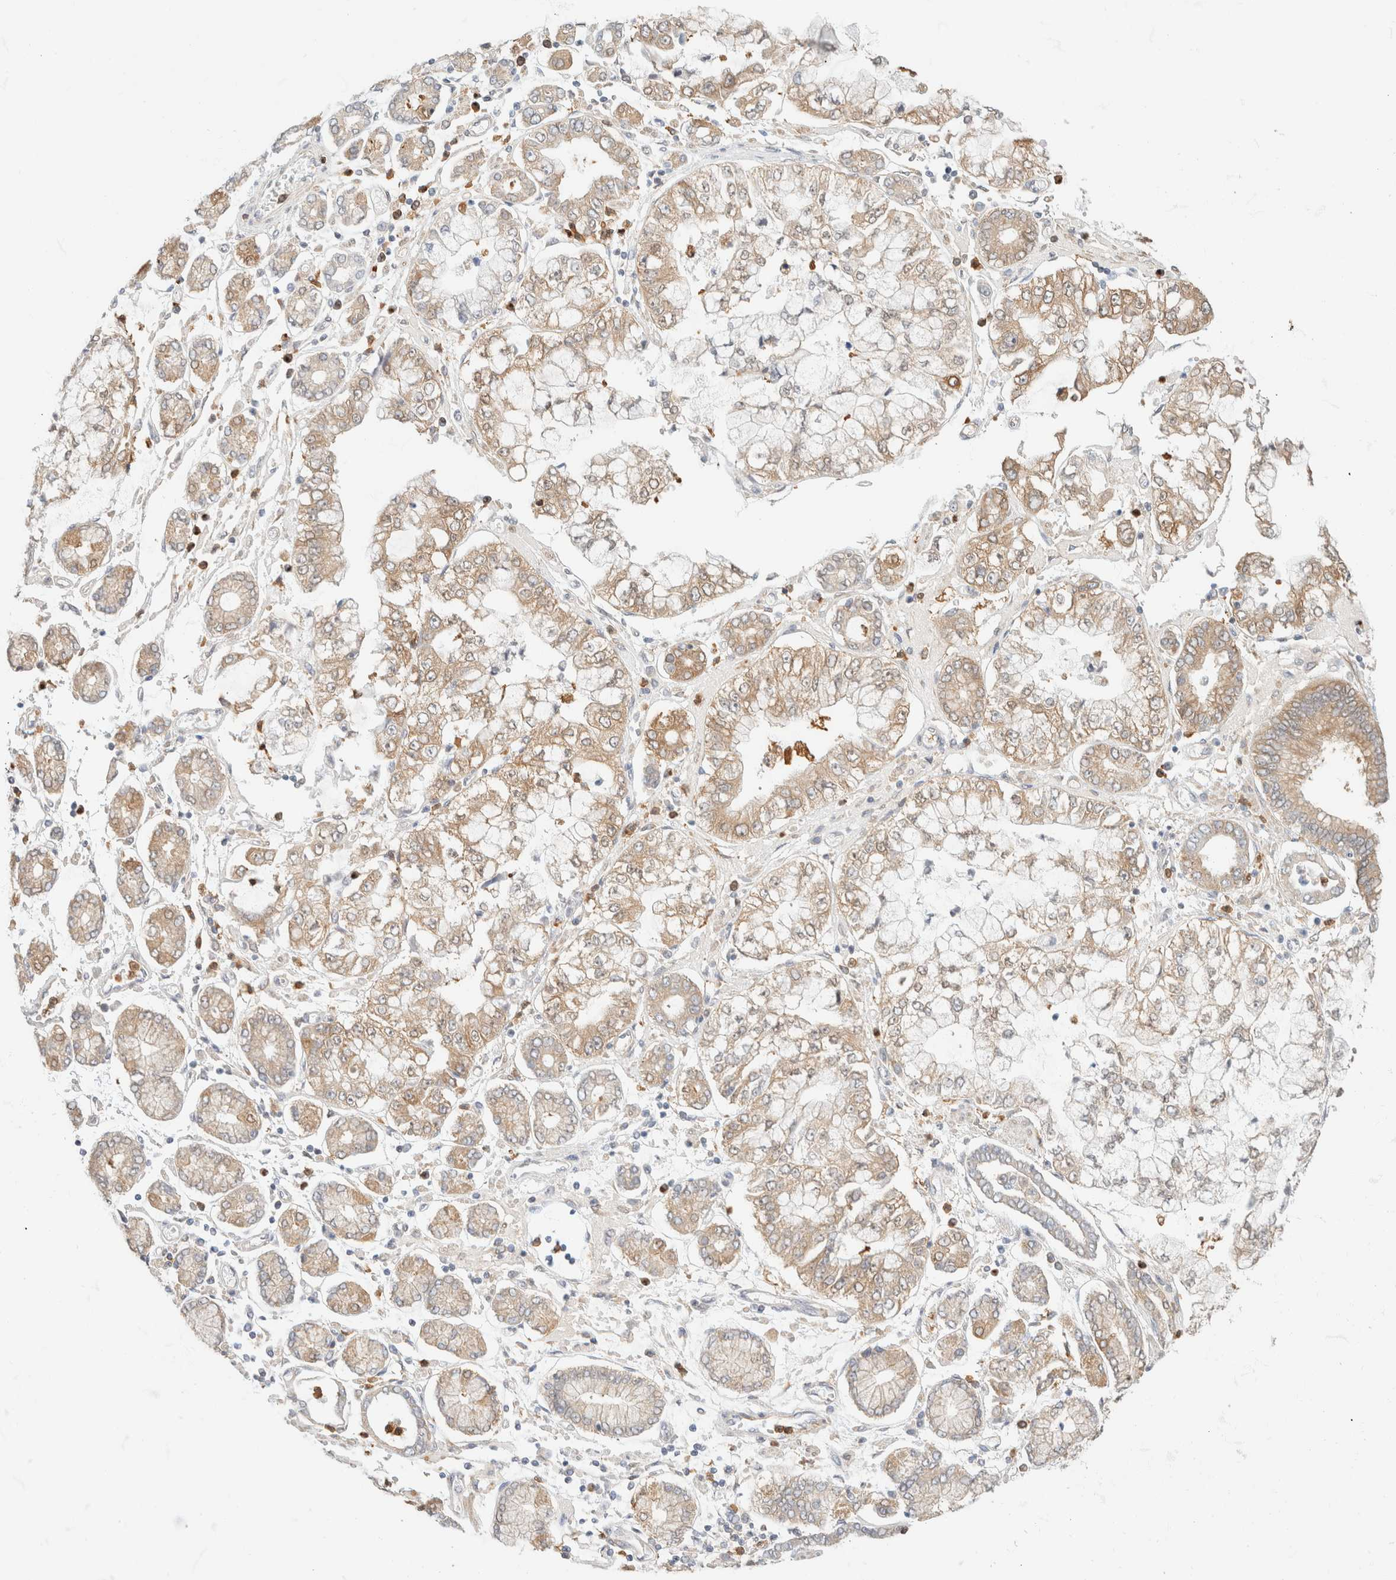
{"staining": {"intensity": "moderate", "quantity": ">75%", "location": "cytoplasmic/membranous"}, "tissue": "stomach cancer", "cell_type": "Tumor cells", "image_type": "cancer", "snomed": [{"axis": "morphology", "description": "Adenocarcinoma, NOS"}, {"axis": "topography", "description": "Stomach"}], "caption": "Immunohistochemistry (IHC) histopathology image of neoplastic tissue: human stomach adenocarcinoma stained using IHC exhibits medium levels of moderate protein expression localized specifically in the cytoplasmic/membranous of tumor cells, appearing as a cytoplasmic/membranous brown color.", "gene": "GPI", "patient": {"sex": "male", "age": 76}}